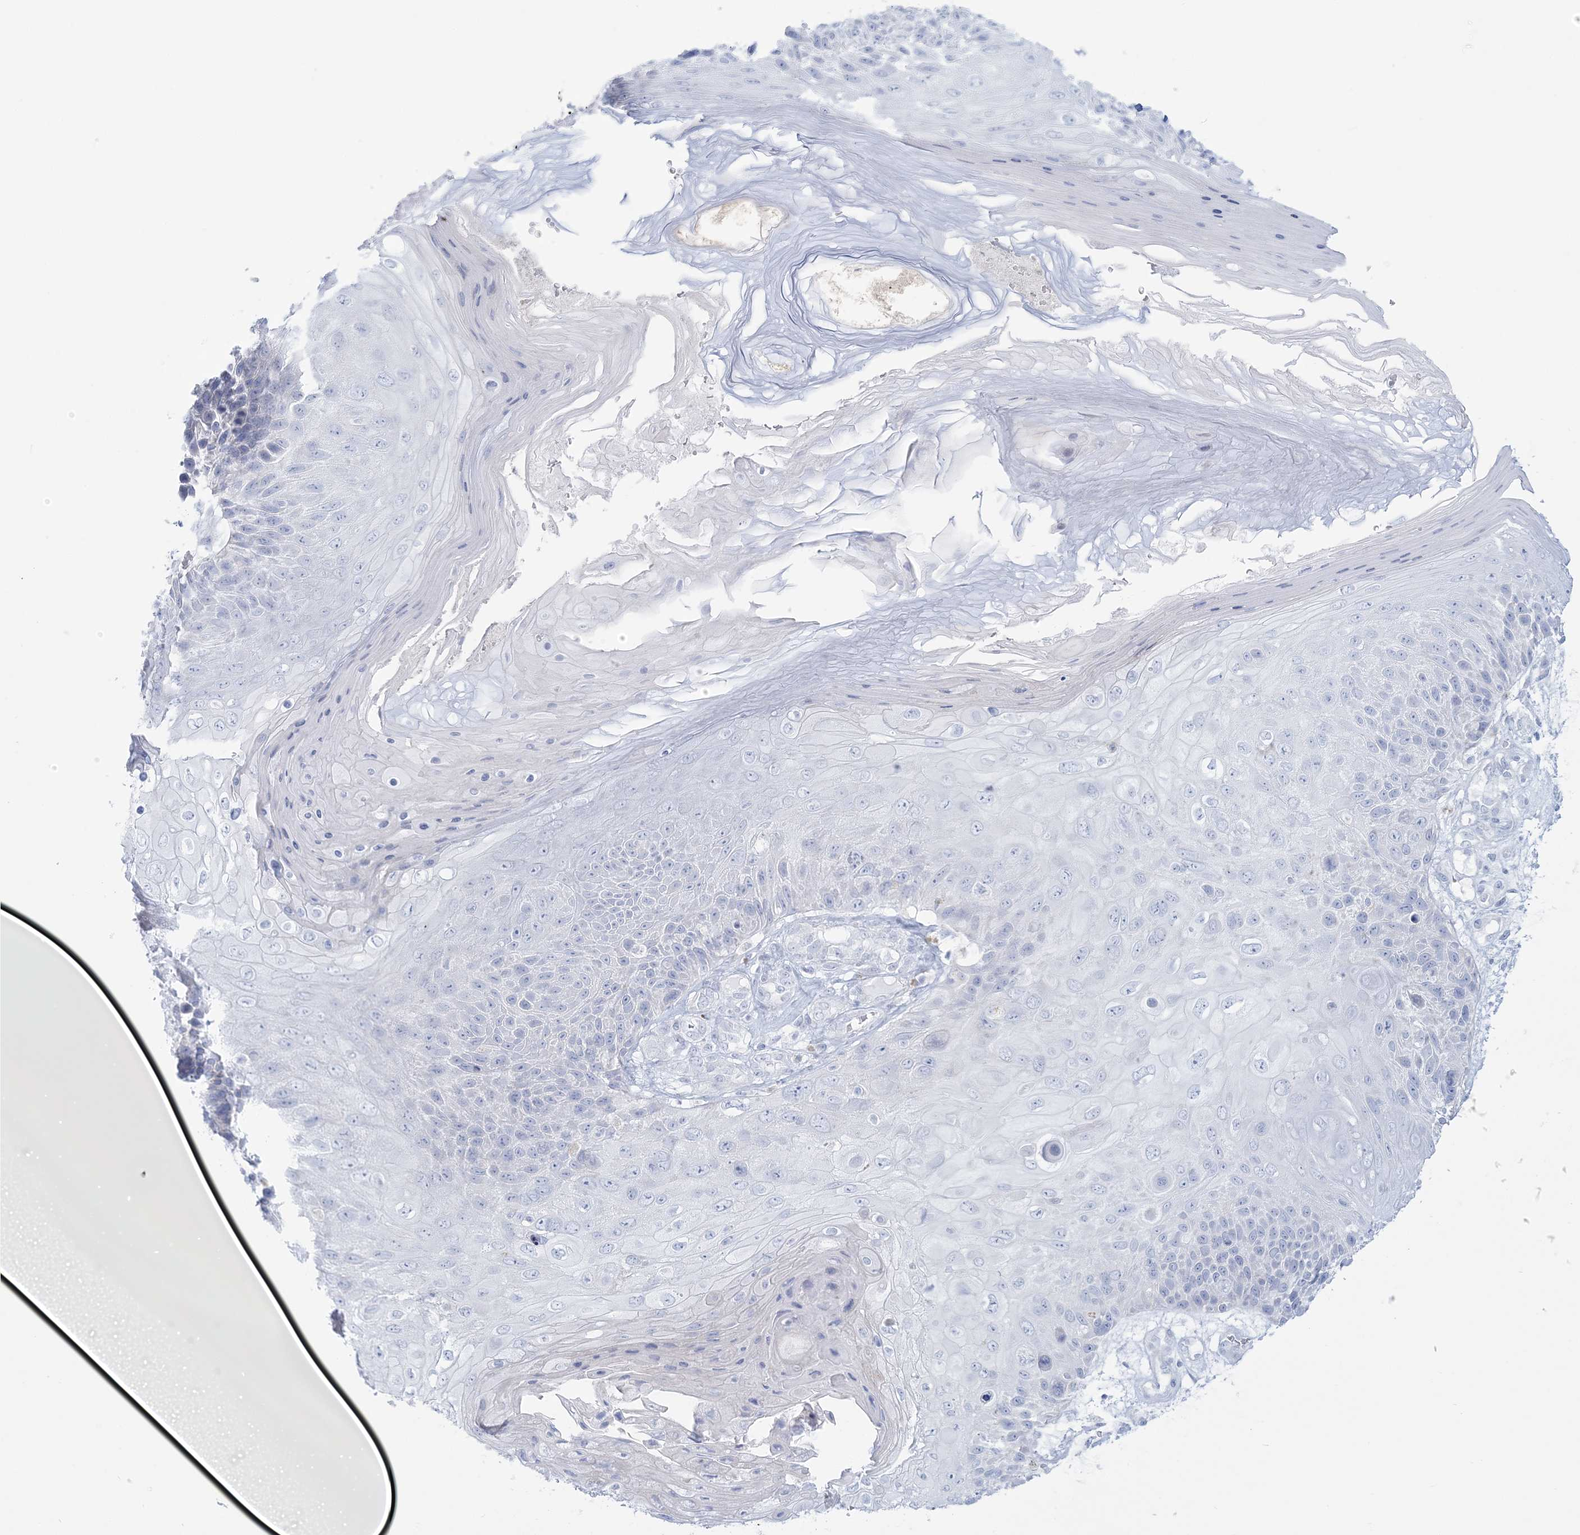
{"staining": {"intensity": "negative", "quantity": "none", "location": "none"}, "tissue": "skin cancer", "cell_type": "Tumor cells", "image_type": "cancer", "snomed": [{"axis": "morphology", "description": "Squamous cell carcinoma, NOS"}, {"axis": "topography", "description": "Skin"}], "caption": "This is an IHC photomicrograph of human skin cancer (squamous cell carcinoma). There is no staining in tumor cells.", "gene": "ADGB", "patient": {"sex": "female", "age": 88}}